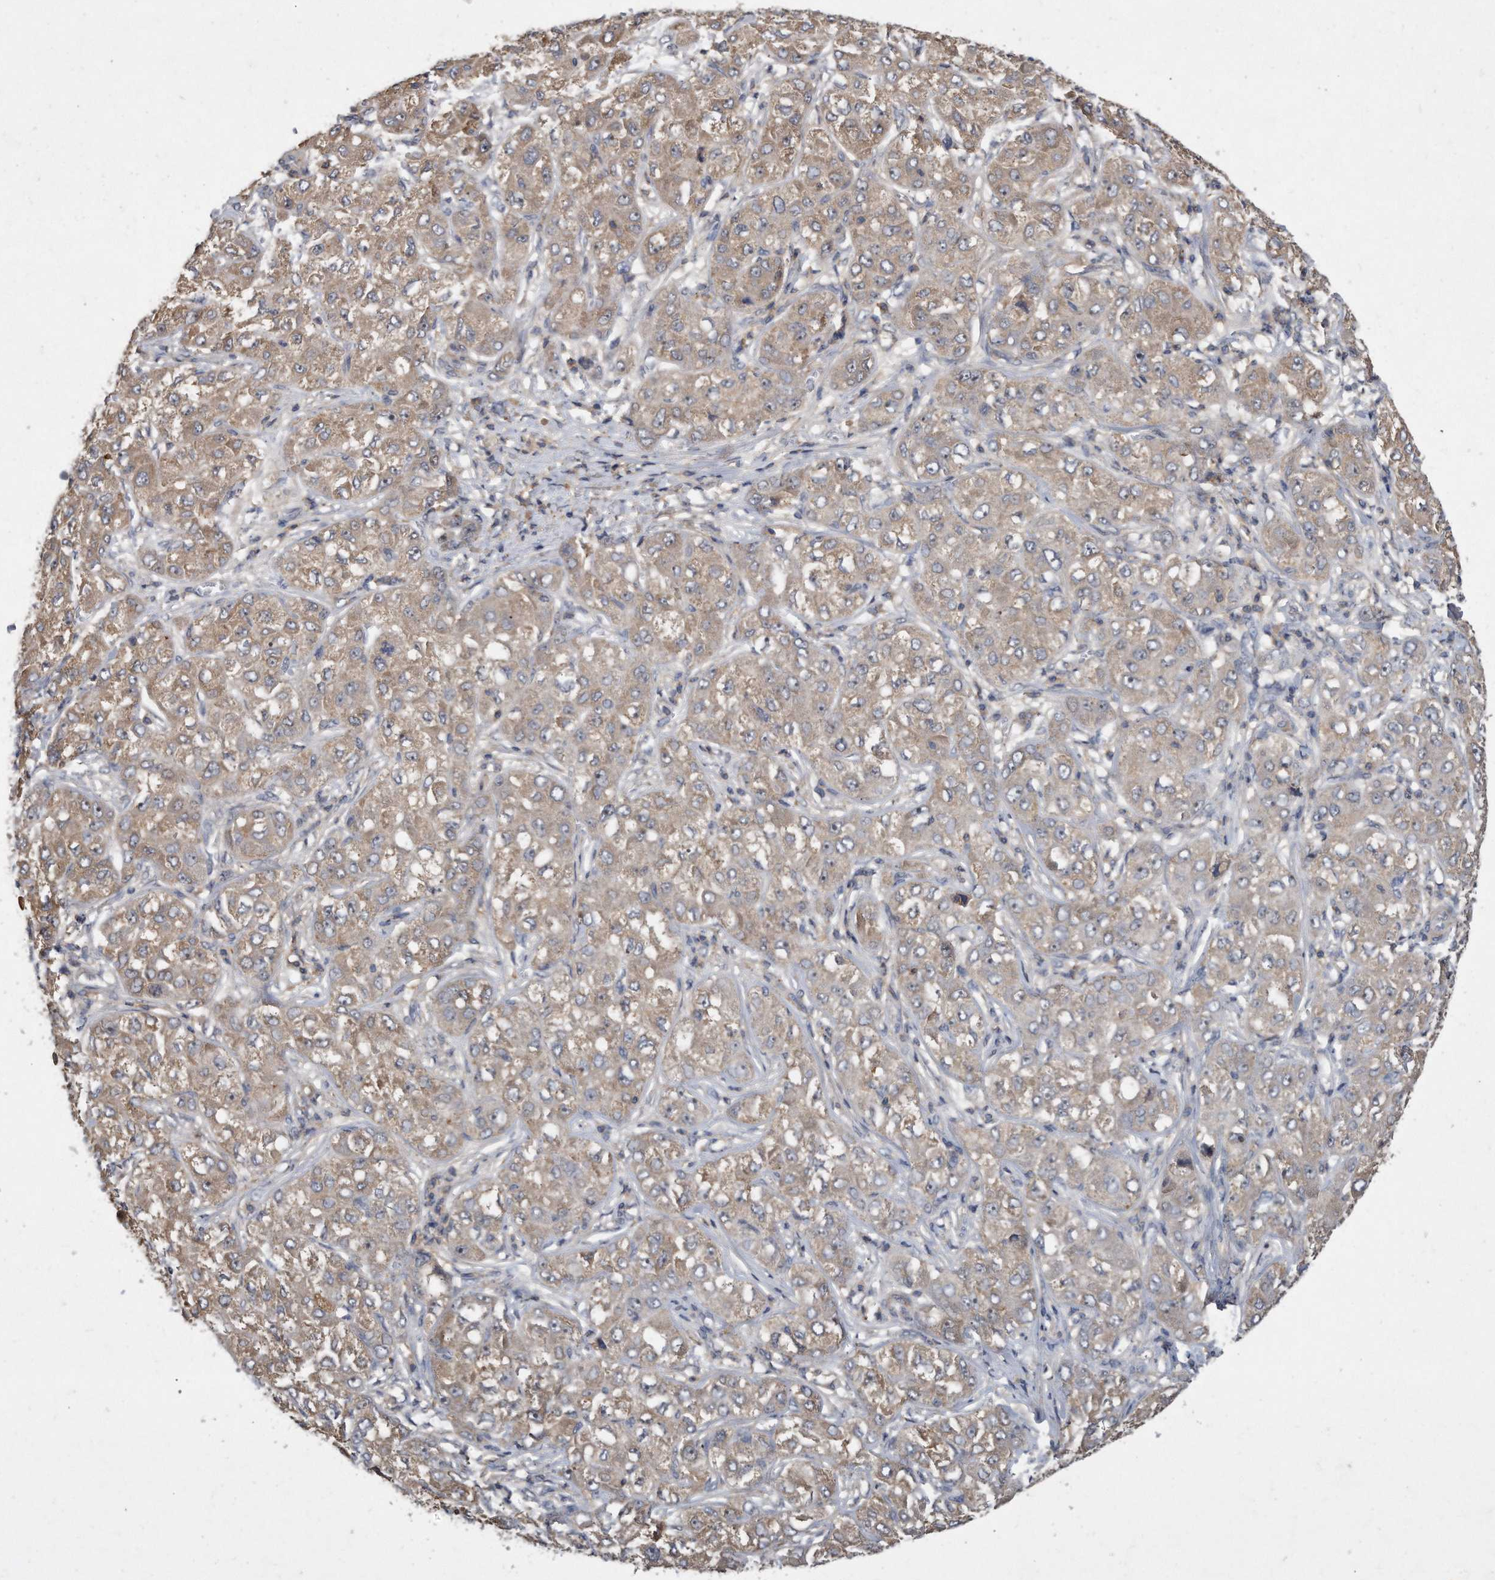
{"staining": {"intensity": "weak", "quantity": ">75%", "location": "cytoplasmic/membranous"}, "tissue": "liver cancer", "cell_type": "Tumor cells", "image_type": "cancer", "snomed": [{"axis": "morphology", "description": "Carcinoma, Hepatocellular, NOS"}, {"axis": "topography", "description": "Liver"}], "caption": "Liver cancer (hepatocellular carcinoma) stained for a protein demonstrates weak cytoplasmic/membranous positivity in tumor cells.", "gene": "PGBD2", "patient": {"sex": "male", "age": 80}}